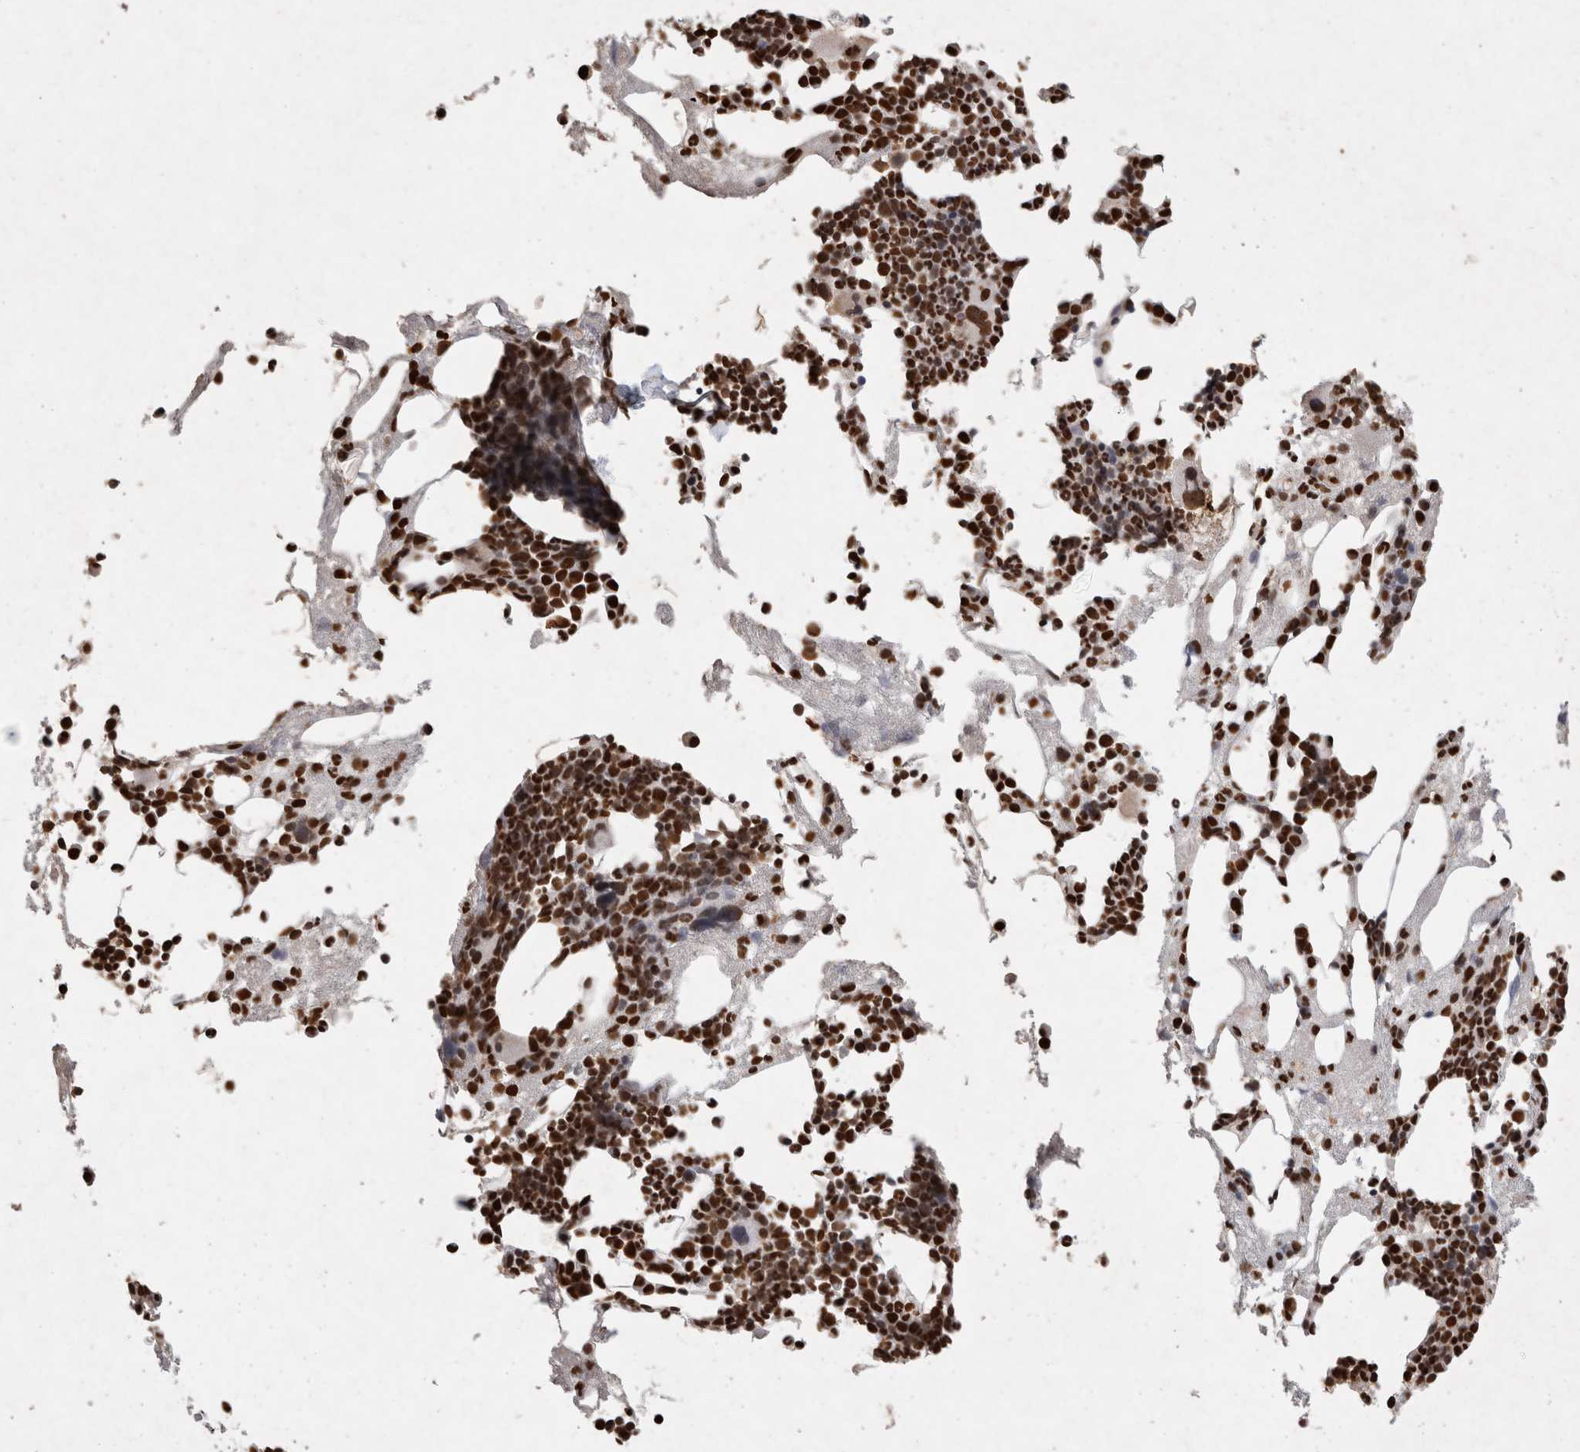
{"staining": {"intensity": "strong", "quantity": ">75%", "location": "nuclear"}, "tissue": "bone marrow", "cell_type": "Hematopoietic cells", "image_type": "normal", "snomed": [{"axis": "morphology", "description": "Normal tissue, NOS"}, {"axis": "morphology", "description": "Inflammation, NOS"}, {"axis": "topography", "description": "Bone marrow"}], "caption": "Protein expression analysis of unremarkable human bone marrow reveals strong nuclear positivity in approximately >75% of hematopoietic cells.", "gene": "HDGF", "patient": {"sex": "female", "age": 81}}